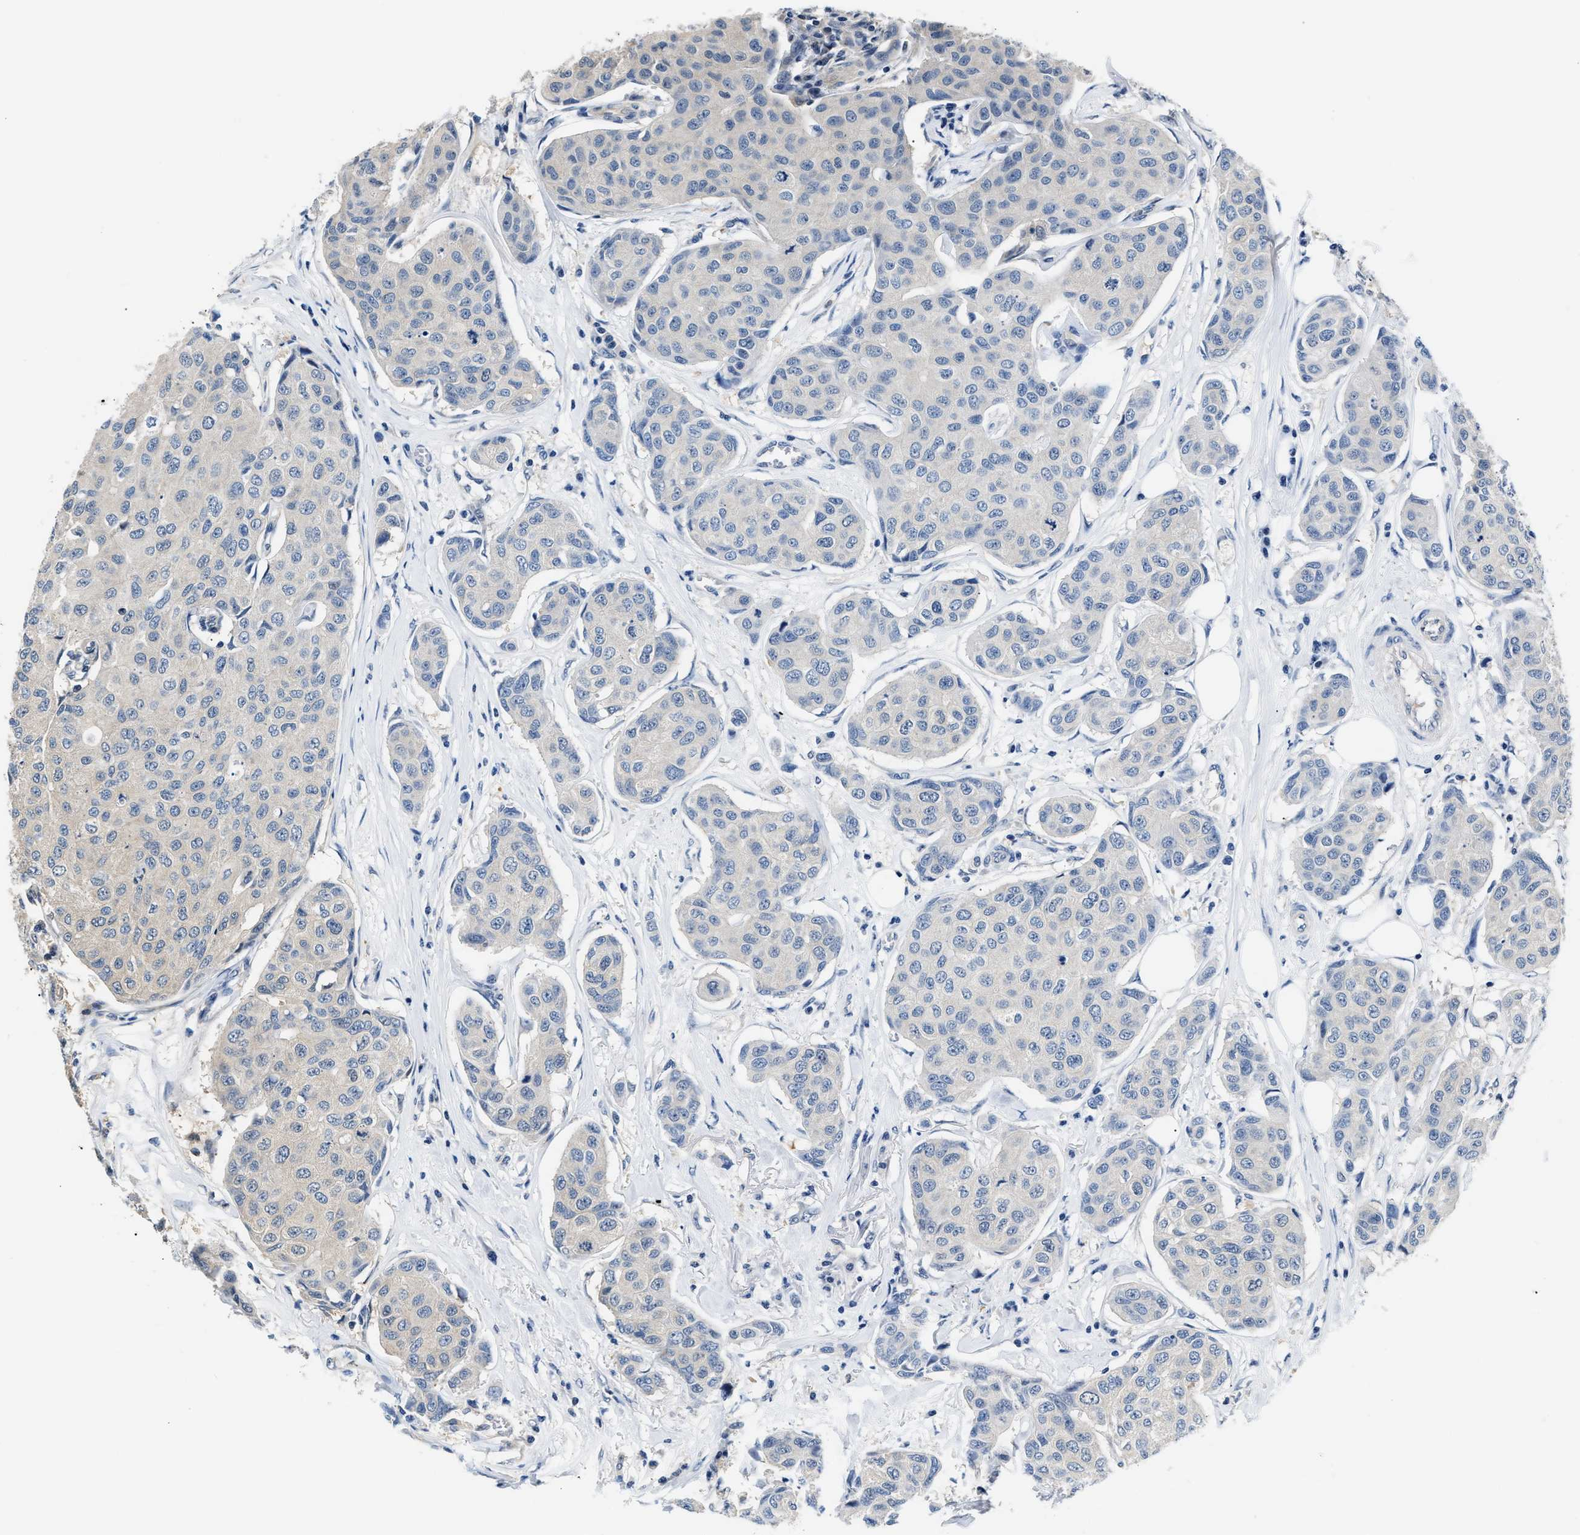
{"staining": {"intensity": "negative", "quantity": "none", "location": "none"}, "tissue": "breast cancer", "cell_type": "Tumor cells", "image_type": "cancer", "snomed": [{"axis": "morphology", "description": "Duct carcinoma"}, {"axis": "topography", "description": "Breast"}], "caption": "IHC micrograph of neoplastic tissue: human breast cancer stained with DAB shows no significant protein positivity in tumor cells.", "gene": "TUT7", "patient": {"sex": "female", "age": 80}}